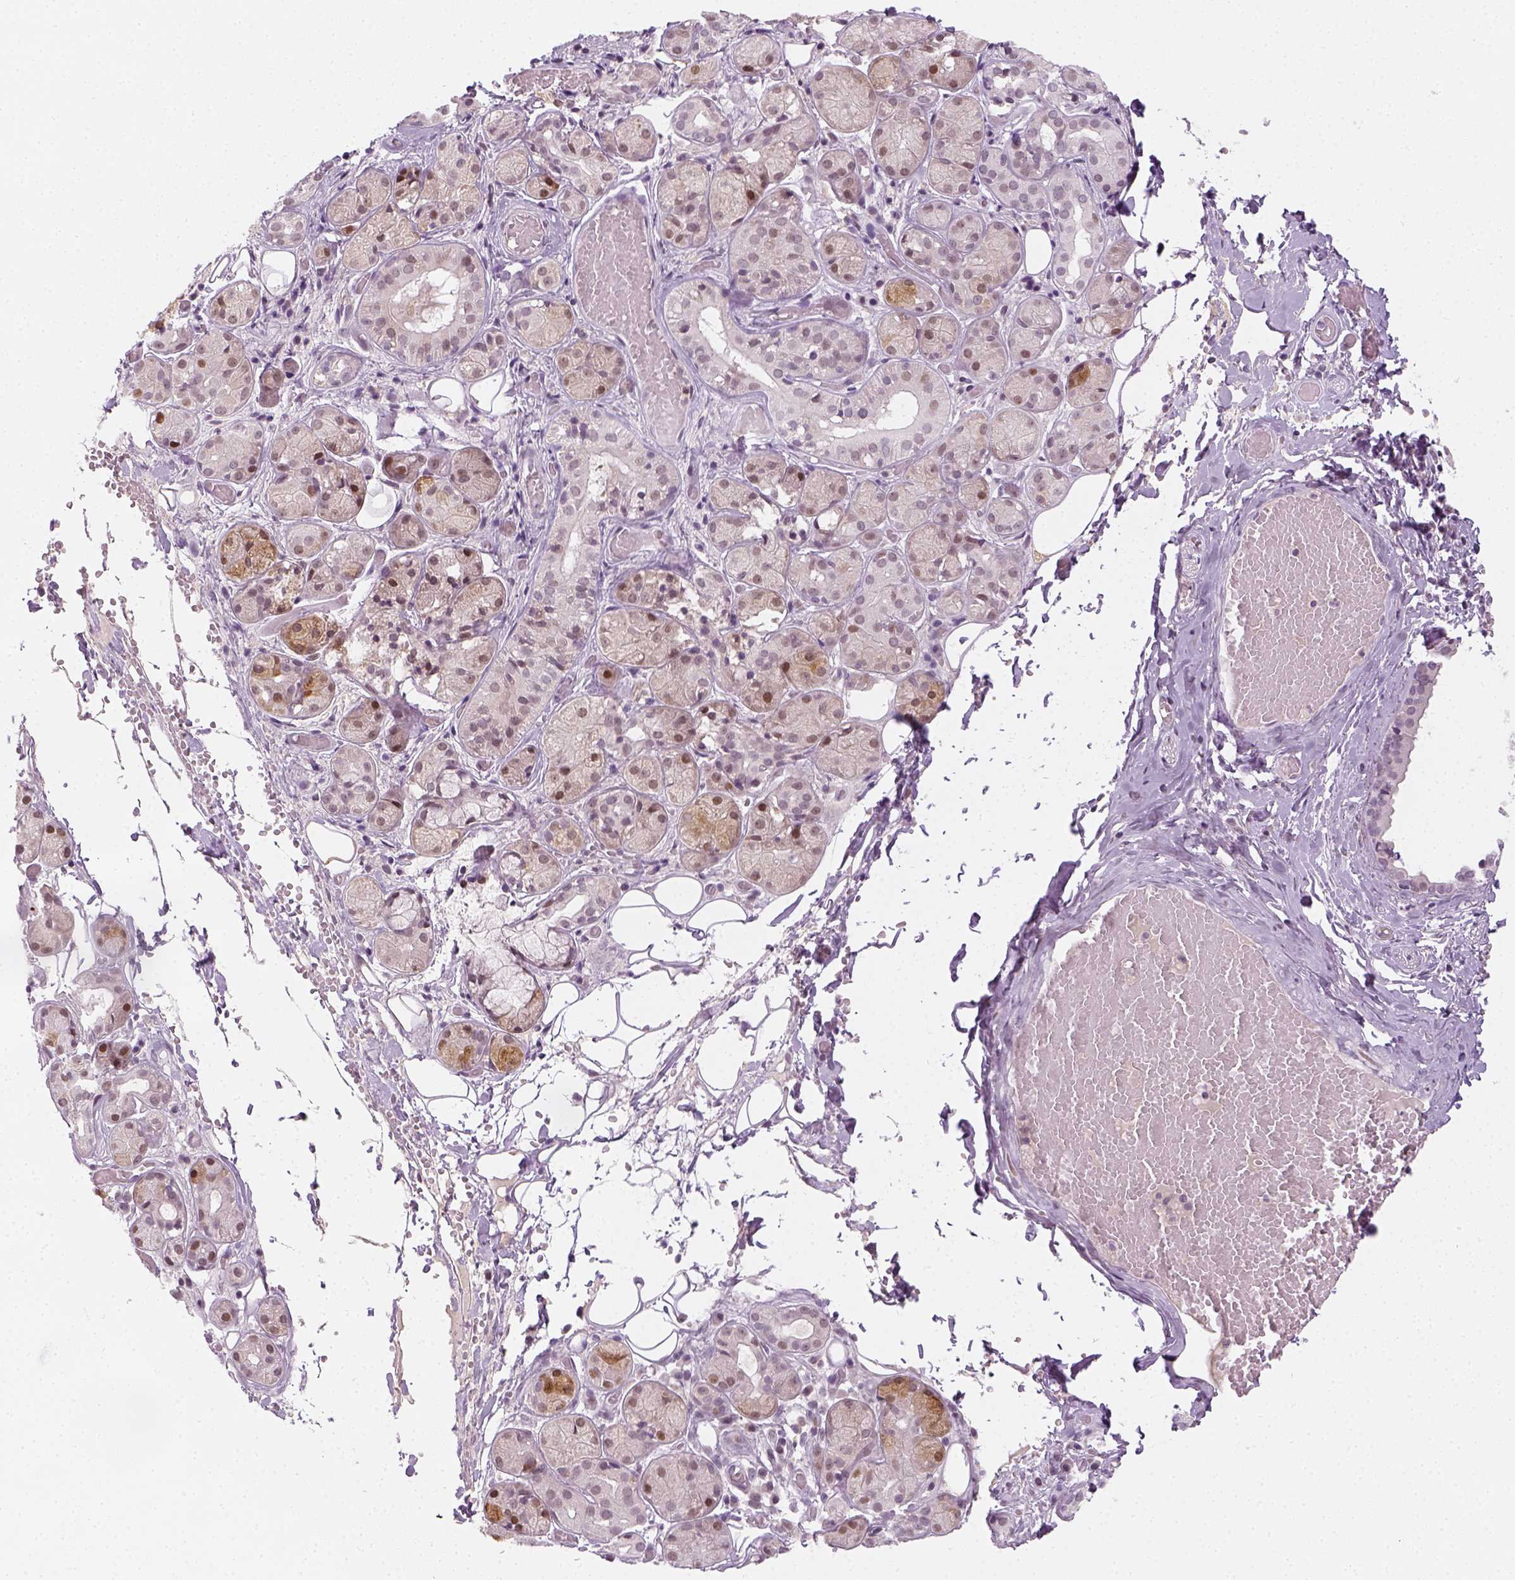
{"staining": {"intensity": "moderate", "quantity": "<25%", "location": "nuclear"}, "tissue": "salivary gland", "cell_type": "Glandular cells", "image_type": "normal", "snomed": [{"axis": "morphology", "description": "Normal tissue, NOS"}, {"axis": "topography", "description": "Salivary gland"}, {"axis": "topography", "description": "Peripheral nerve tissue"}], "caption": "A histopathology image showing moderate nuclear staining in about <25% of glandular cells in unremarkable salivary gland, as visualized by brown immunohistochemical staining.", "gene": "MAGEB3", "patient": {"sex": "male", "age": 71}}